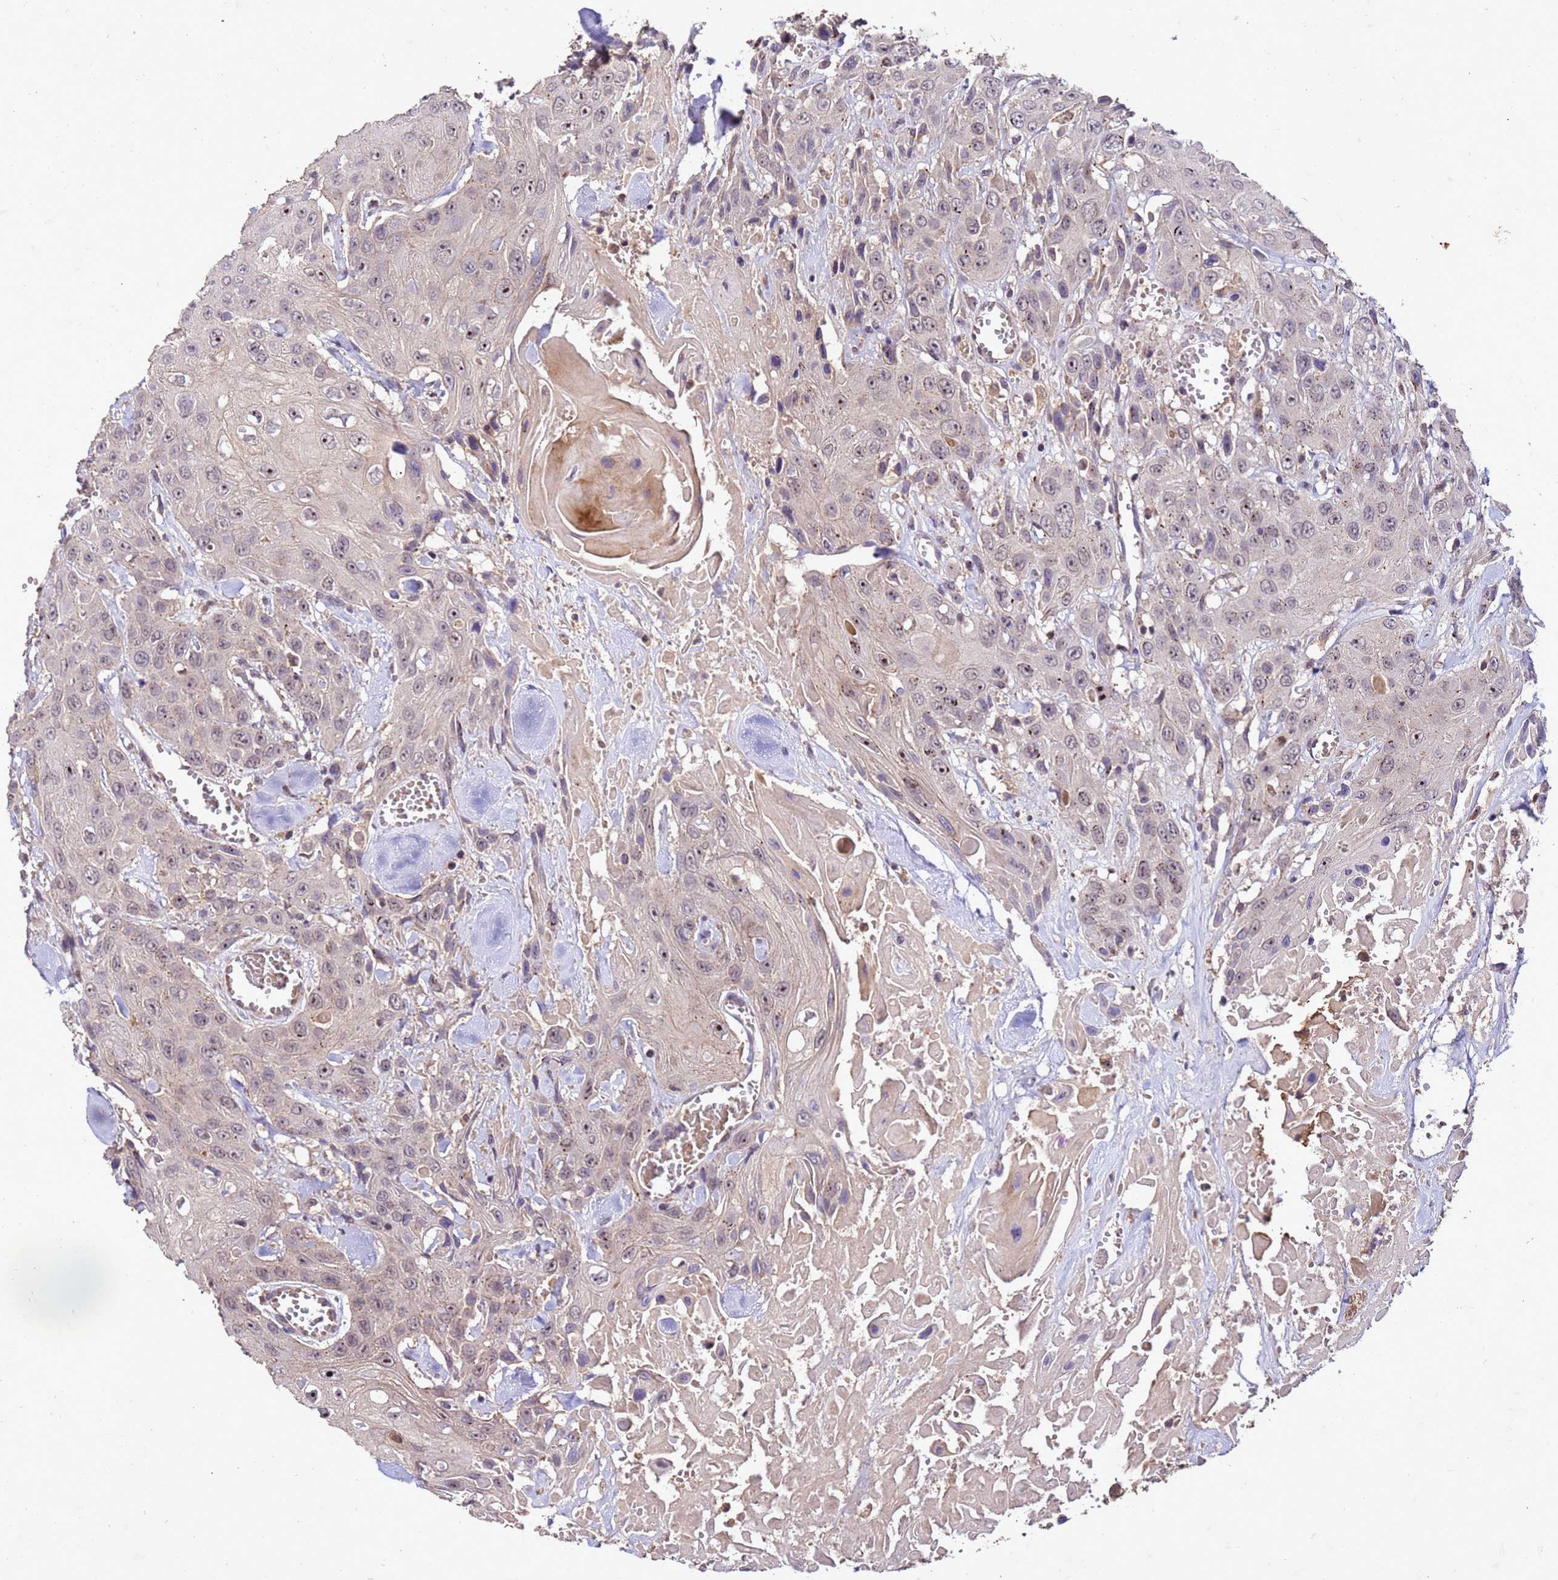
{"staining": {"intensity": "weak", "quantity": "25%-75%", "location": "cytoplasmic/membranous,nuclear"}, "tissue": "head and neck cancer", "cell_type": "Tumor cells", "image_type": "cancer", "snomed": [{"axis": "morphology", "description": "Squamous cell carcinoma, NOS"}, {"axis": "topography", "description": "Head-Neck"}], "caption": "Approximately 25%-75% of tumor cells in head and neck cancer show weak cytoplasmic/membranous and nuclear protein staining as visualized by brown immunohistochemical staining.", "gene": "TOR4A", "patient": {"sex": "male", "age": 81}}